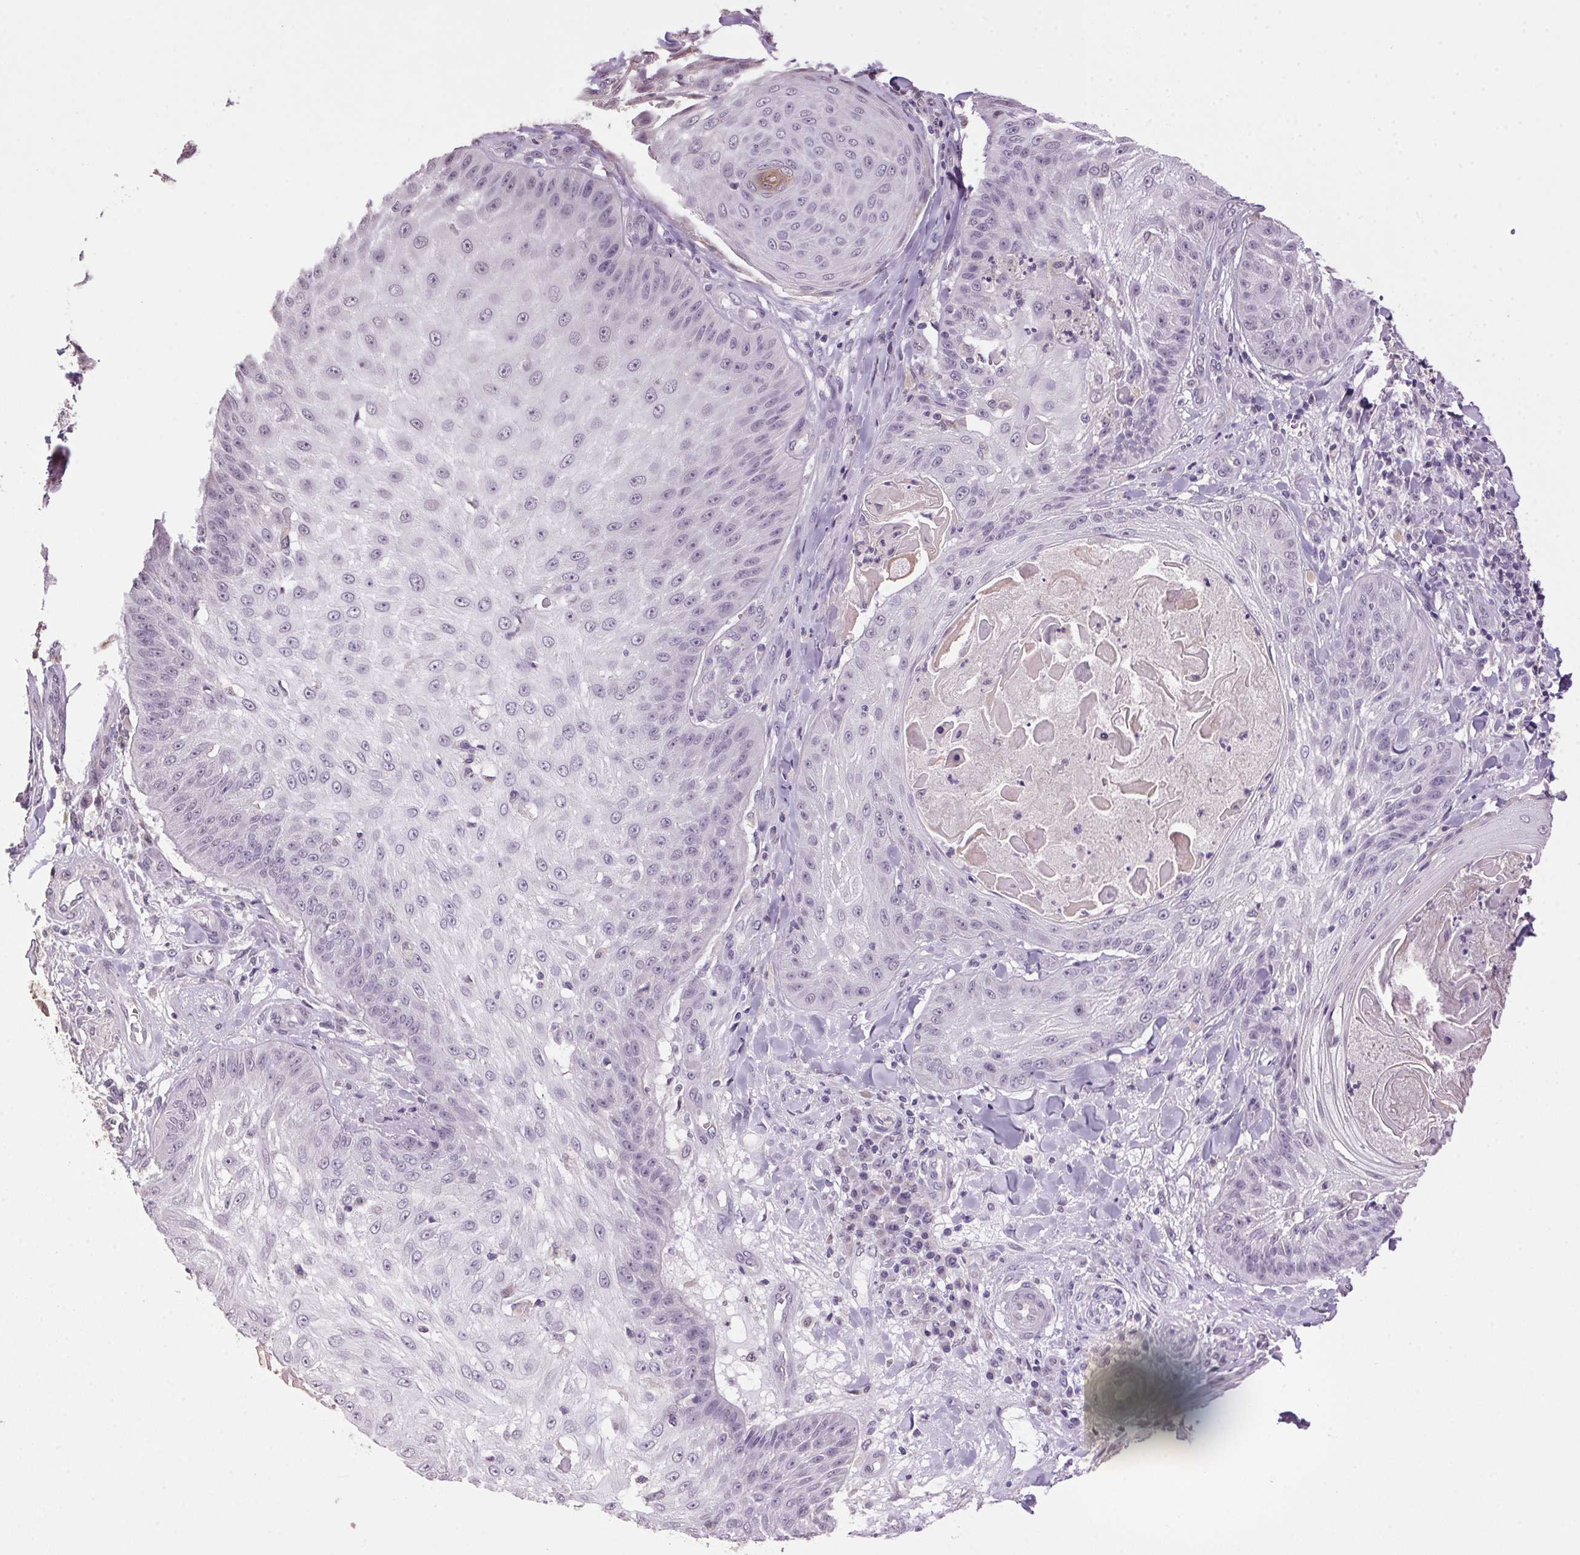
{"staining": {"intensity": "negative", "quantity": "none", "location": "none"}, "tissue": "skin cancer", "cell_type": "Tumor cells", "image_type": "cancer", "snomed": [{"axis": "morphology", "description": "Squamous cell carcinoma, NOS"}, {"axis": "topography", "description": "Skin"}], "caption": "Micrograph shows no significant protein staining in tumor cells of squamous cell carcinoma (skin). (Stains: DAB (3,3'-diaminobenzidine) immunohistochemistry with hematoxylin counter stain, Microscopy: brightfield microscopy at high magnification).", "gene": "VWA3B", "patient": {"sex": "male", "age": 70}}